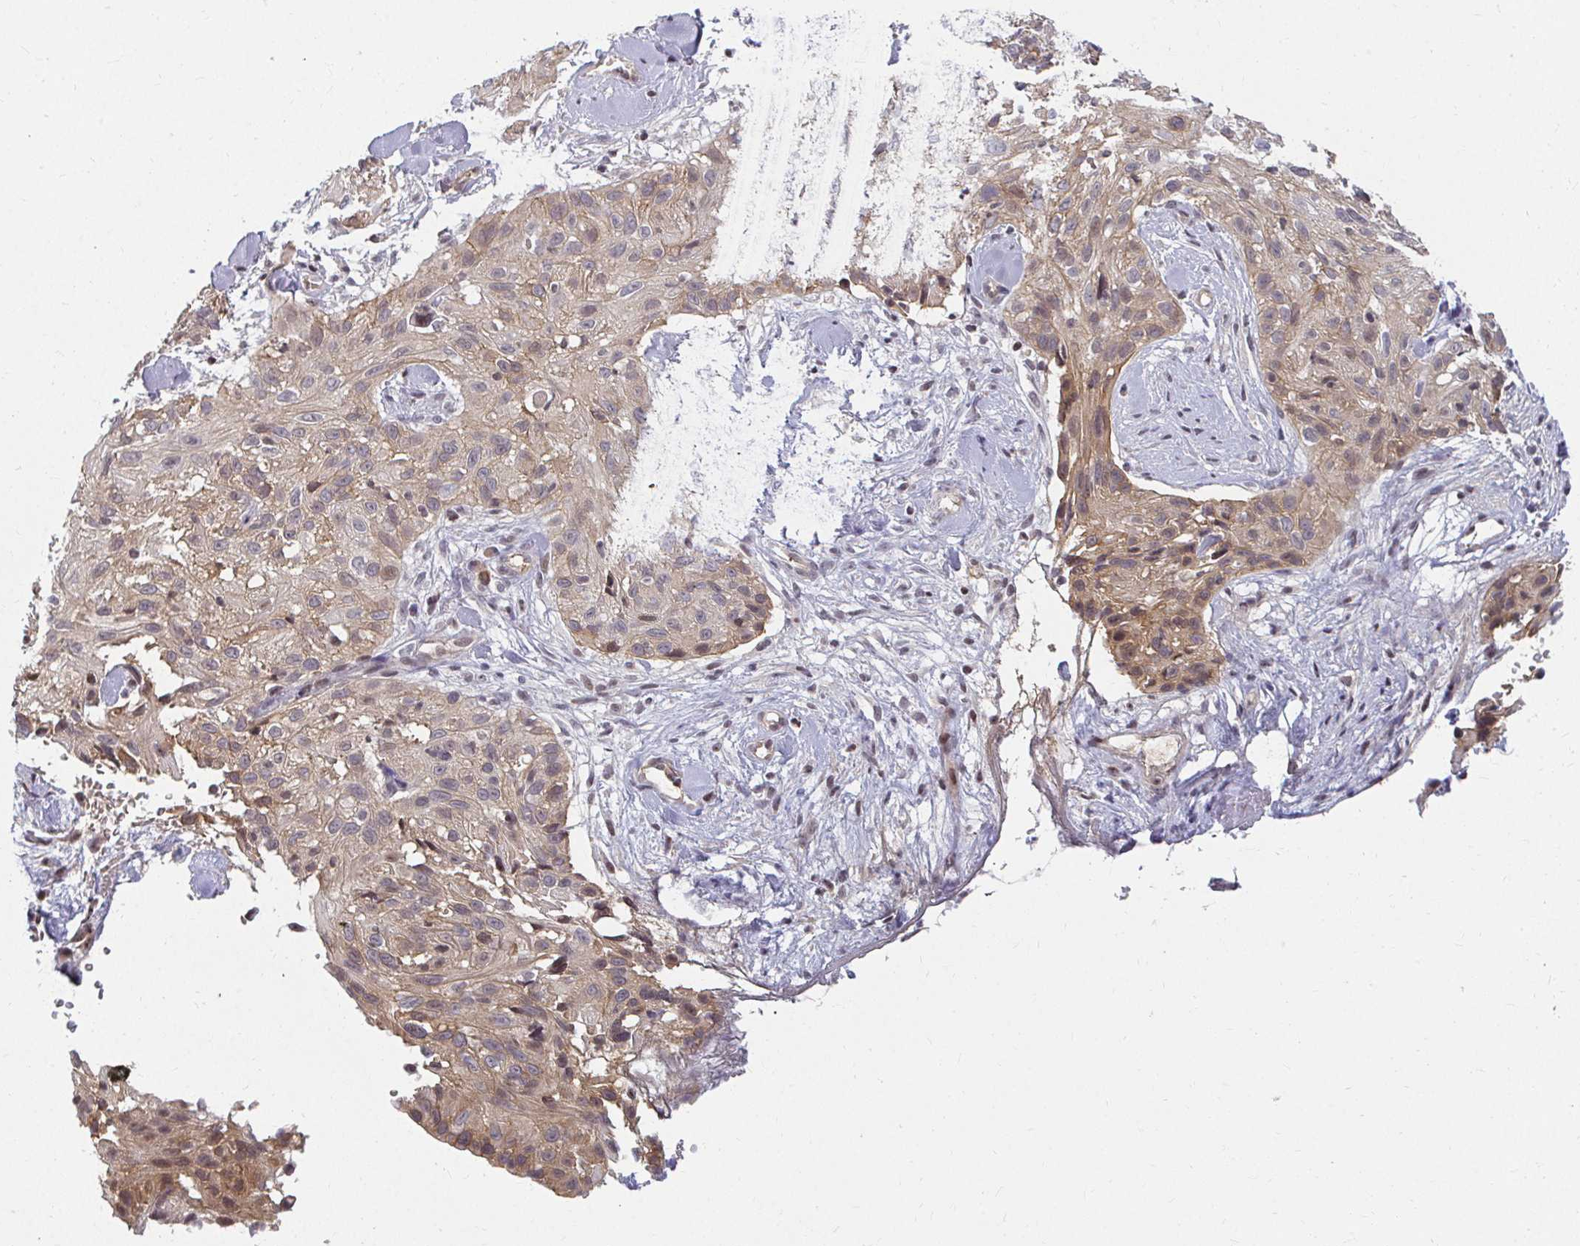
{"staining": {"intensity": "weak", "quantity": "<25%", "location": "cytoplasmic/membranous,nuclear"}, "tissue": "skin cancer", "cell_type": "Tumor cells", "image_type": "cancer", "snomed": [{"axis": "morphology", "description": "Squamous cell carcinoma, NOS"}, {"axis": "topography", "description": "Skin"}], "caption": "A histopathology image of human skin squamous cell carcinoma is negative for staining in tumor cells.", "gene": "ANK3", "patient": {"sex": "male", "age": 82}}